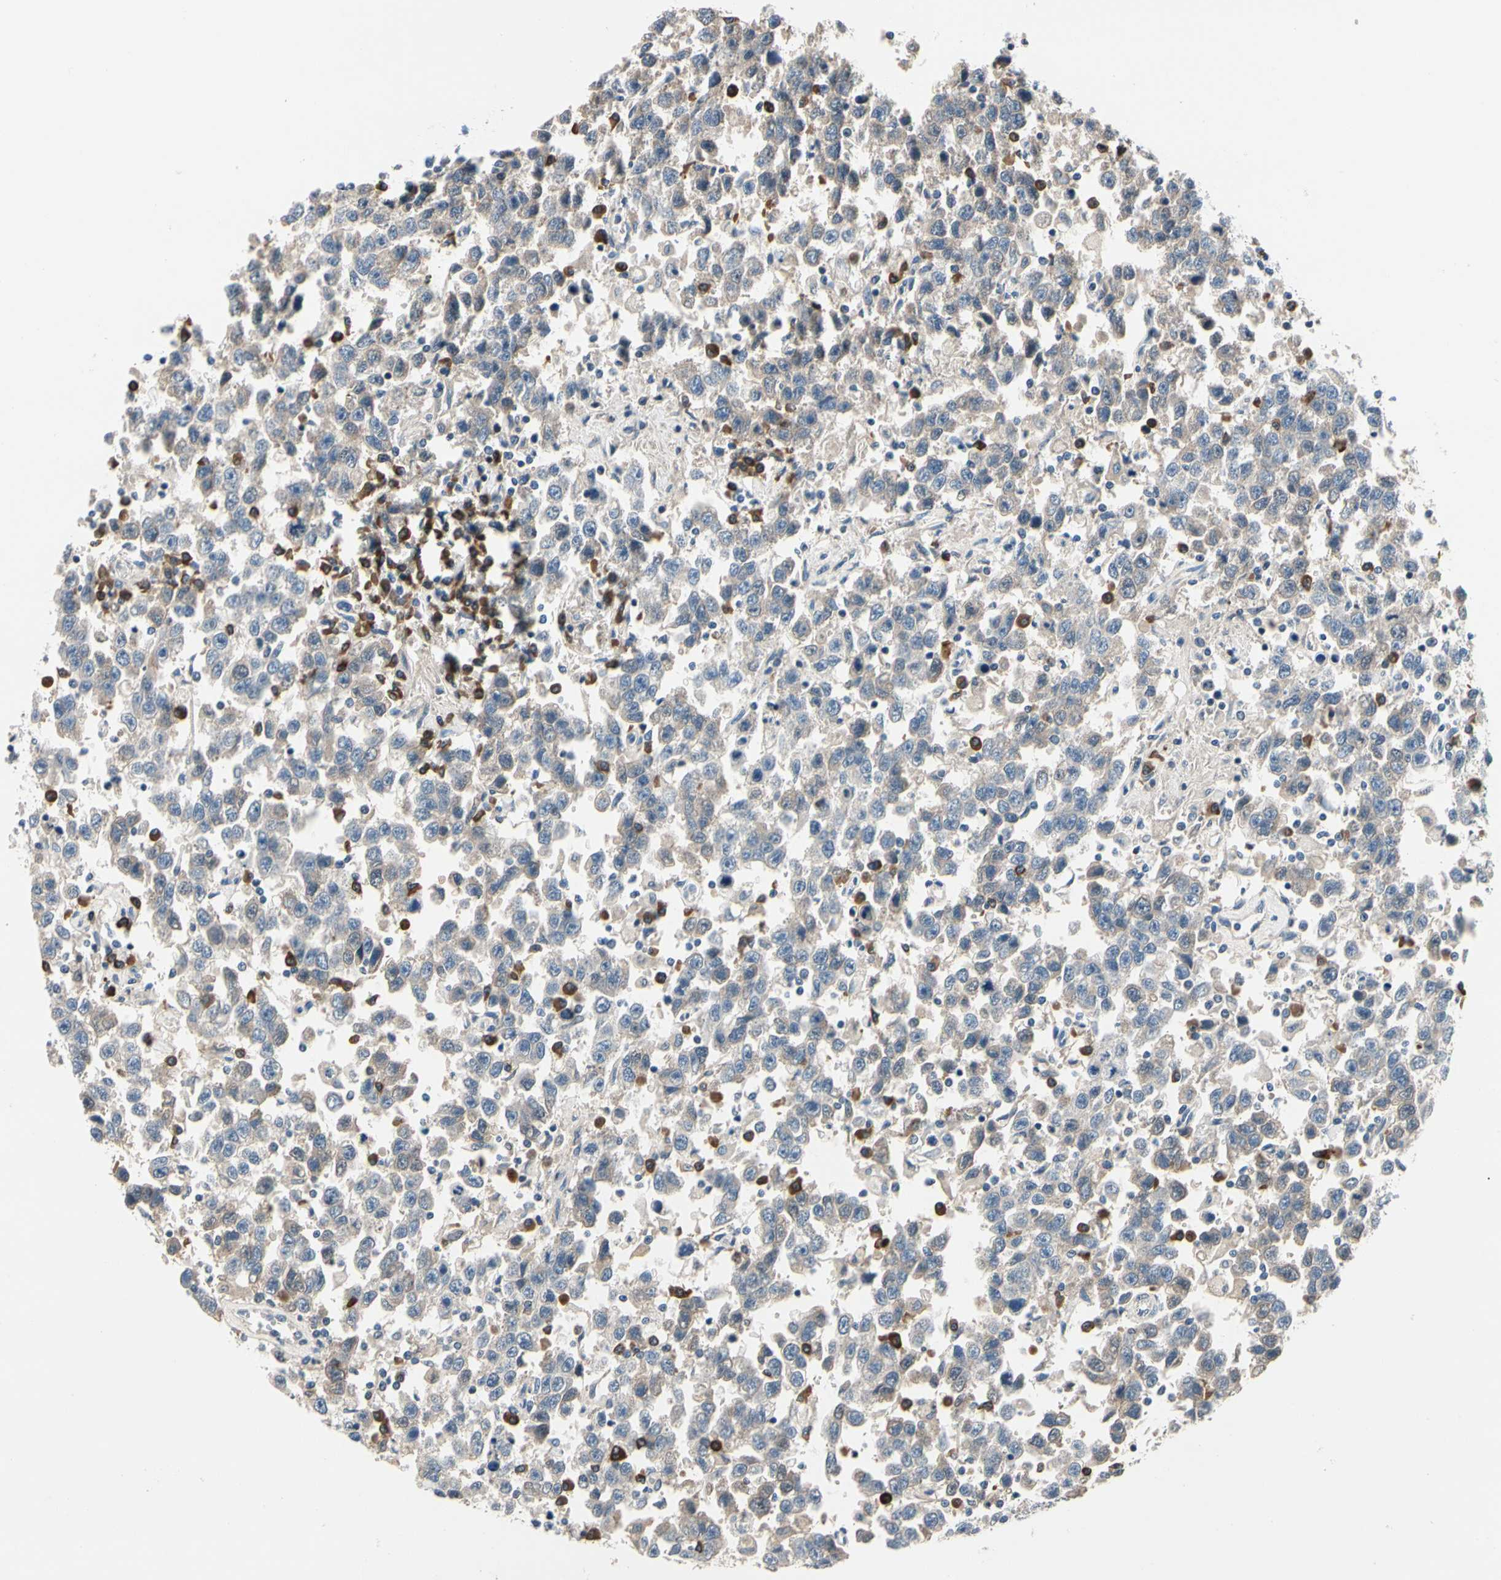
{"staining": {"intensity": "weak", "quantity": ">75%", "location": "cytoplasmic/membranous"}, "tissue": "testis cancer", "cell_type": "Tumor cells", "image_type": "cancer", "snomed": [{"axis": "morphology", "description": "Seminoma, NOS"}, {"axis": "topography", "description": "Testis"}], "caption": "This histopathology image demonstrates testis seminoma stained with immunohistochemistry (IHC) to label a protein in brown. The cytoplasmic/membranous of tumor cells show weak positivity for the protein. Nuclei are counter-stained blue.", "gene": "SELENOK", "patient": {"sex": "male", "age": 41}}